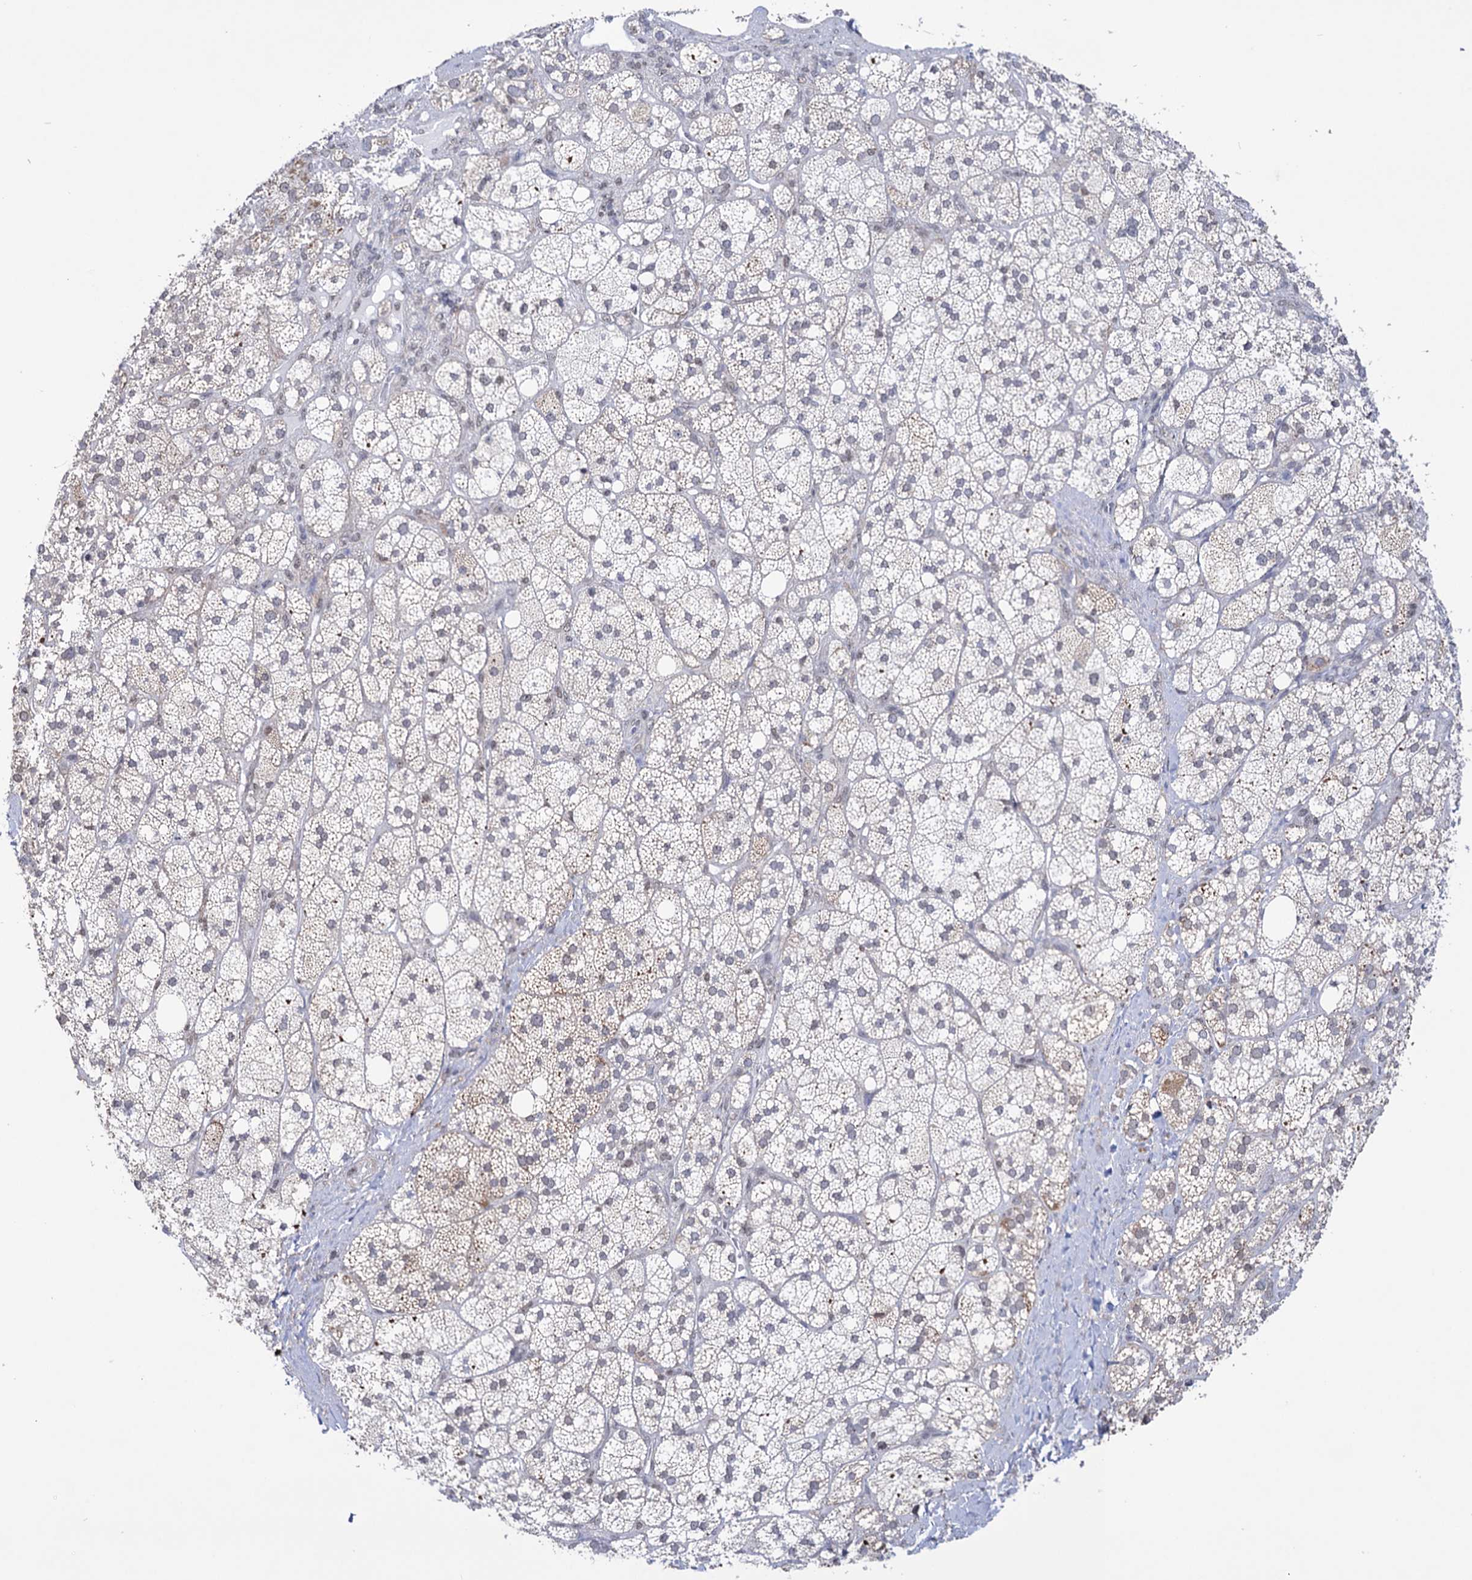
{"staining": {"intensity": "moderate", "quantity": "<25%", "location": "cytoplasmic/membranous"}, "tissue": "adrenal gland", "cell_type": "Glandular cells", "image_type": "normal", "snomed": [{"axis": "morphology", "description": "Normal tissue, NOS"}, {"axis": "topography", "description": "Adrenal gland"}], "caption": "This is an image of IHC staining of normal adrenal gland, which shows moderate positivity in the cytoplasmic/membranous of glandular cells.", "gene": "ABHD10", "patient": {"sex": "male", "age": 61}}